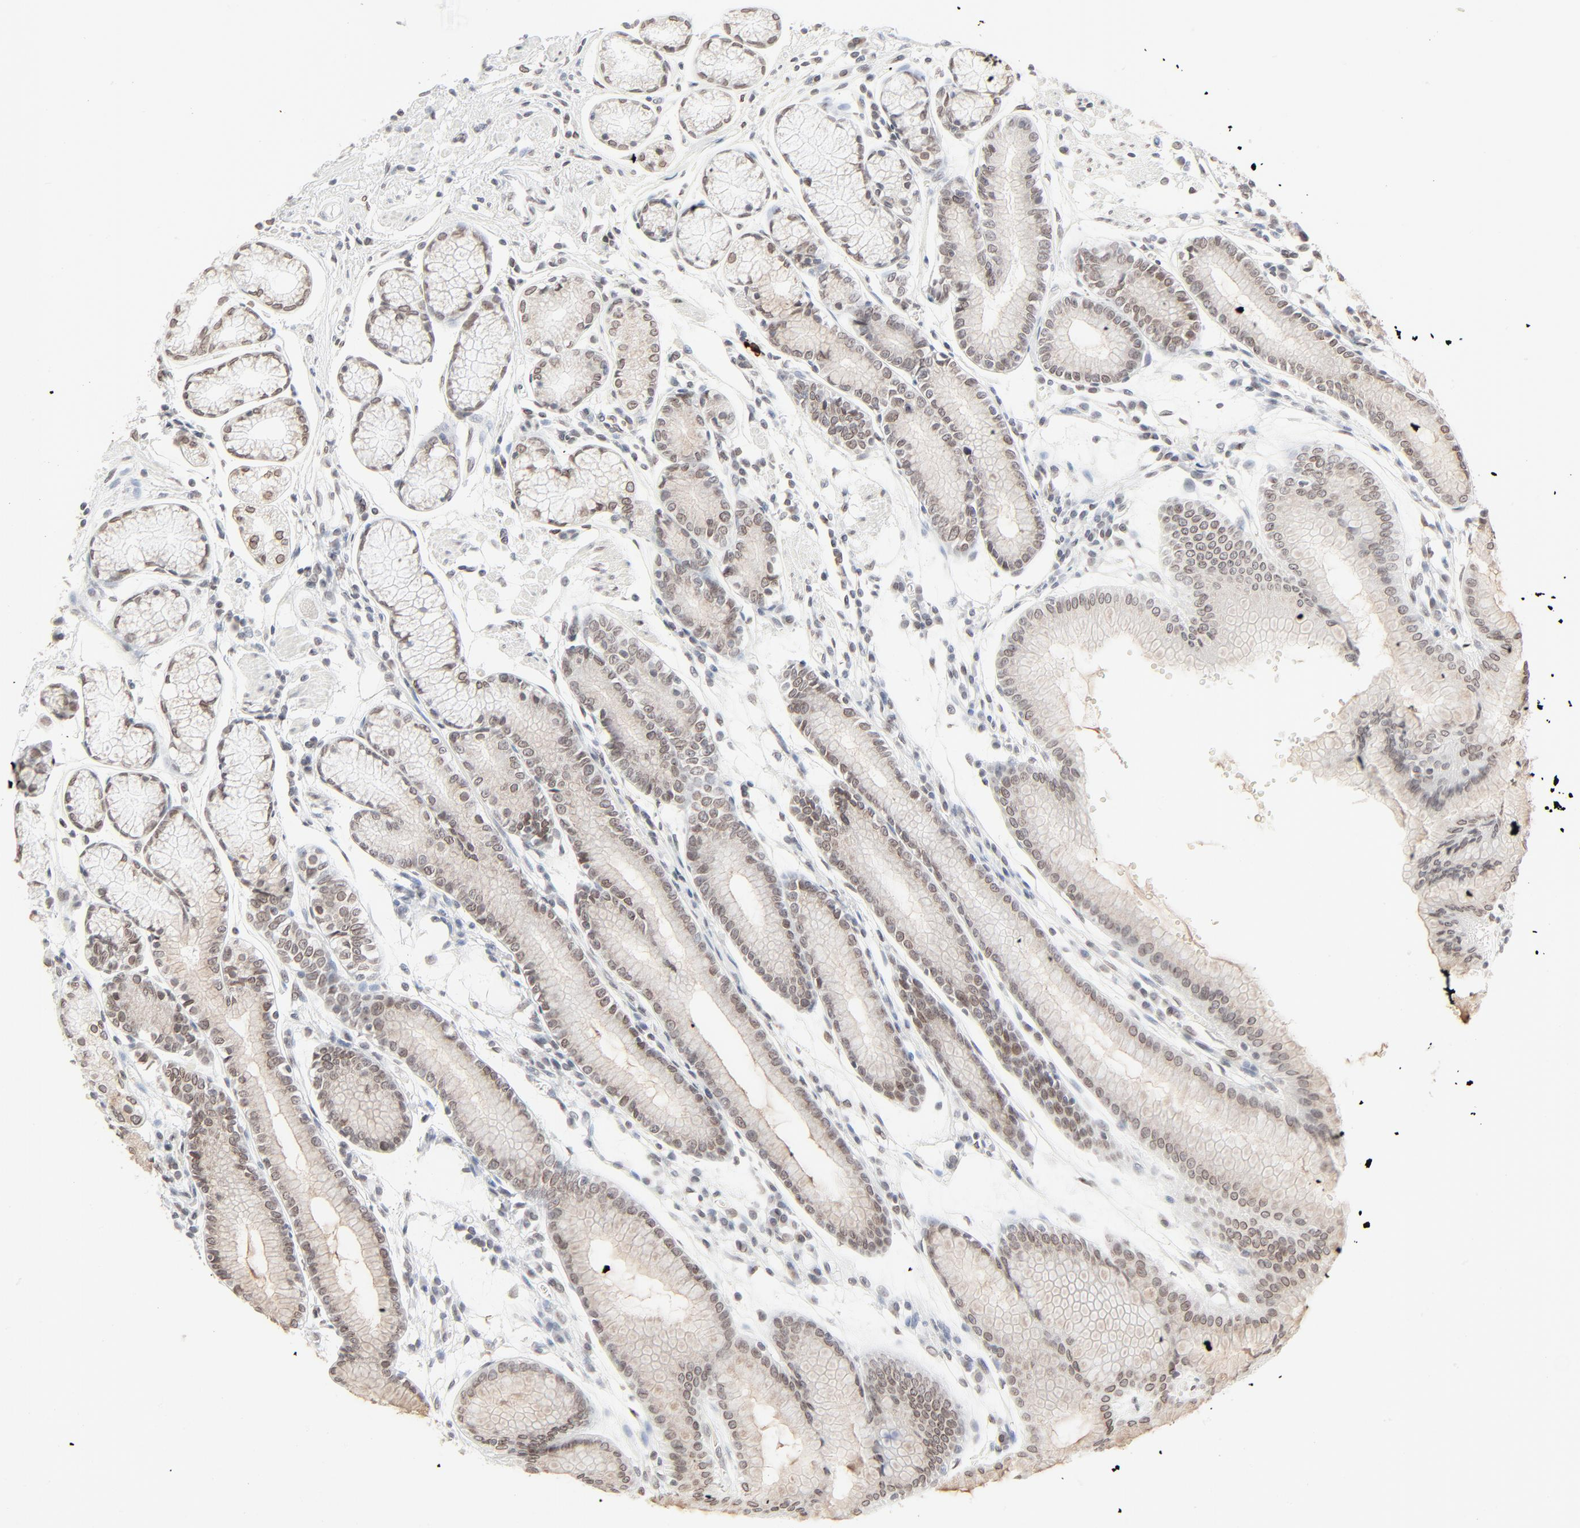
{"staining": {"intensity": "moderate", "quantity": "25%-75%", "location": "cytoplasmic/membranous,nuclear"}, "tissue": "stomach", "cell_type": "Glandular cells", "image_type": "normal", "snomed": [{"axis": "morphology", "description": "Normal tissue, NOS"}, {"axis": "morphology", "description": "Inflammation, NOS"}, {"axis": "topography", "description": "Stomach, lower"}], "caption": "A brown stain highlights moderate cytoplasmic/membranous,nuclear positivity of a protein in glandular cells of benign stomach.", "gene": "MAD1L1", "patient": {"sex": "male", "age": 59}}